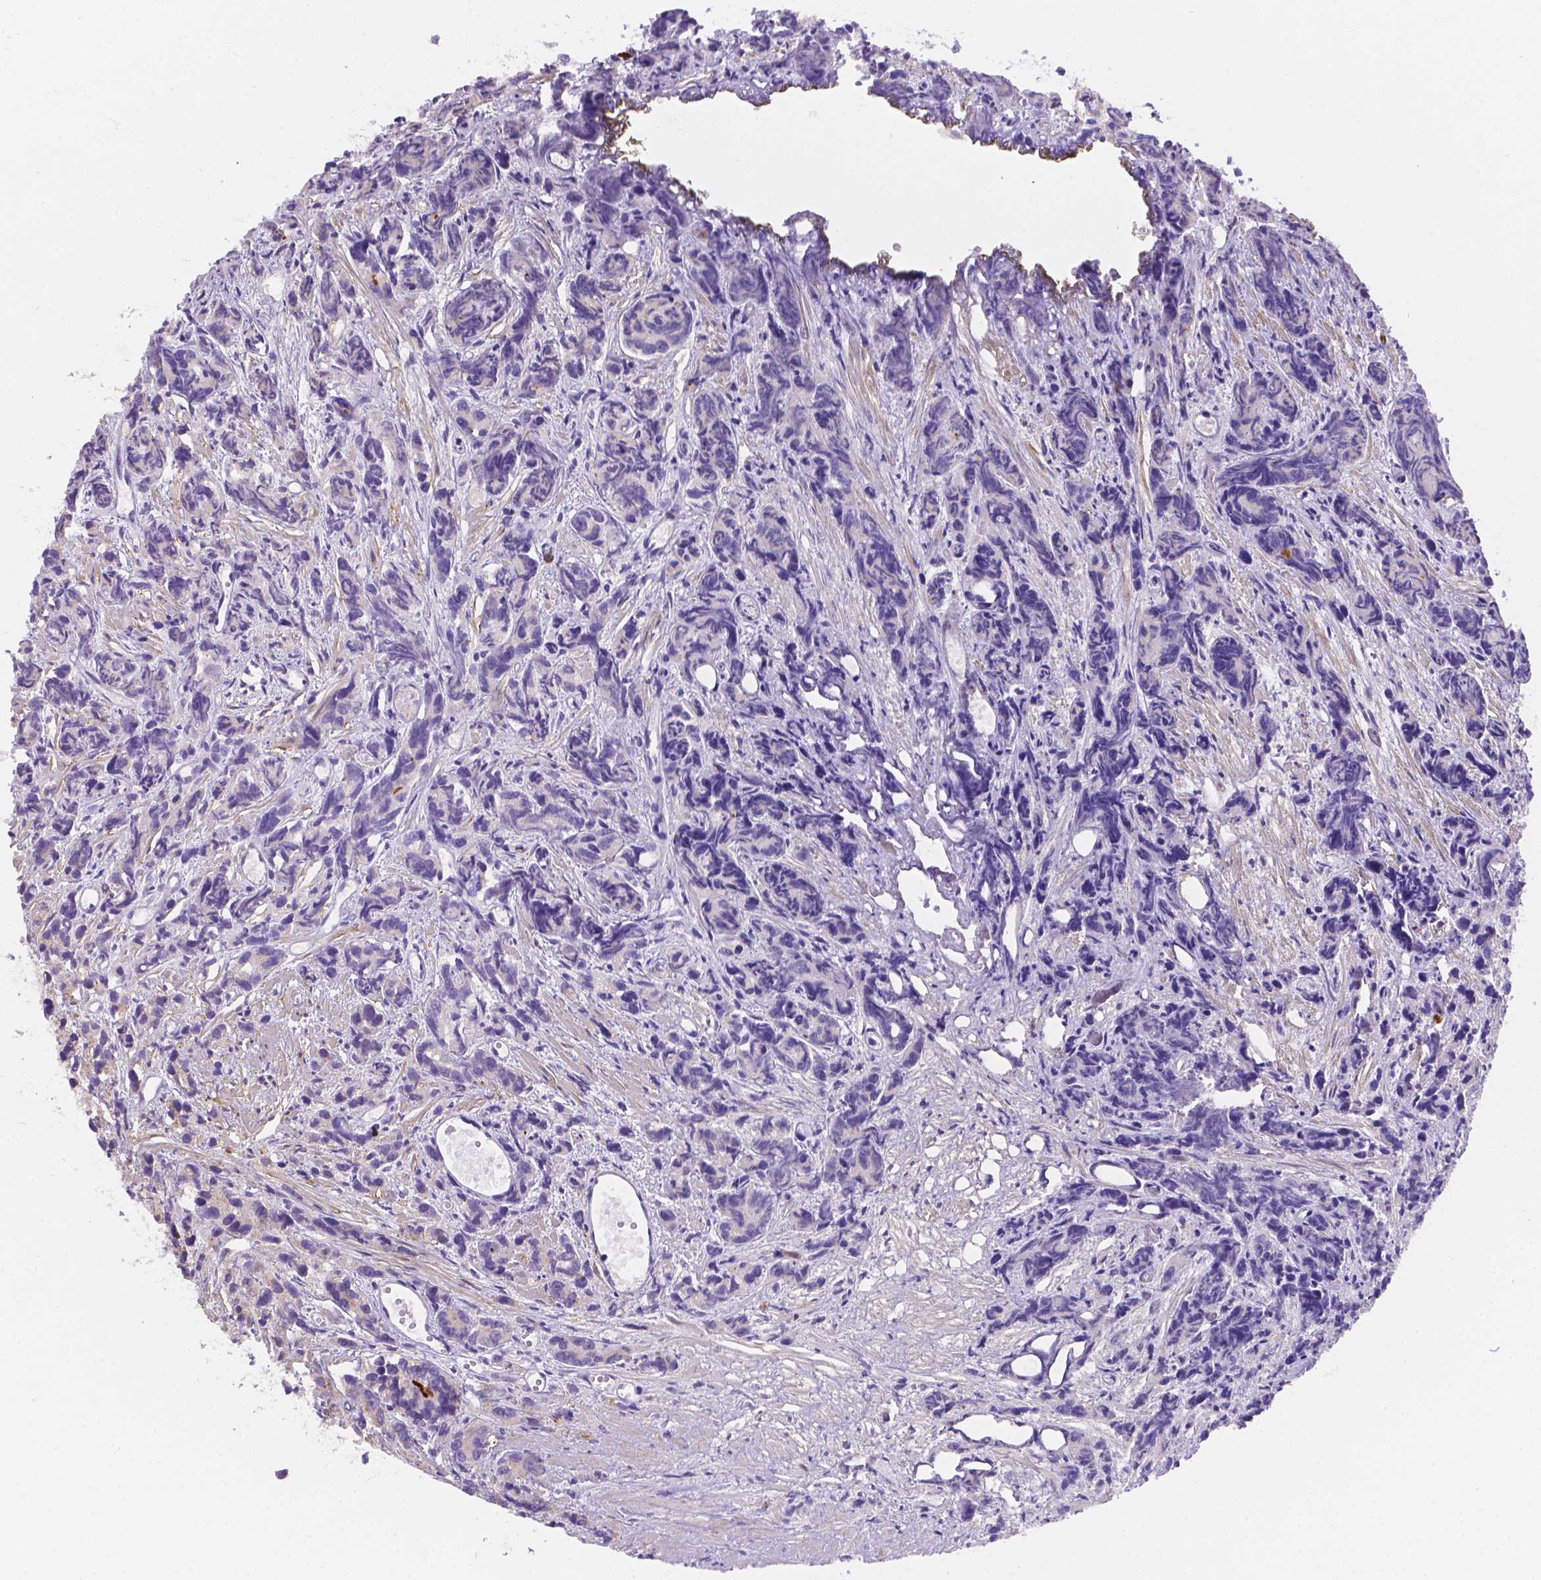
{"staining": {"intensity": "negative", "quantity": "none", "location": "none"}, "tissue": "prostate cancer", "cell_type": "Tumor cells", "image_type": "cancer", "snomed": [{"axis": "morphology", "description": "Adenocarcinoma, High grade"}, {"axis": "topography", "description": "Prostate"}], "caption": "Protein analysis of high-grade adenocarcinoma (prostate) displays no significant expression in tumor cells.", "gene": "NXPE2", "patient": {"sex": "male", "age": 77}}